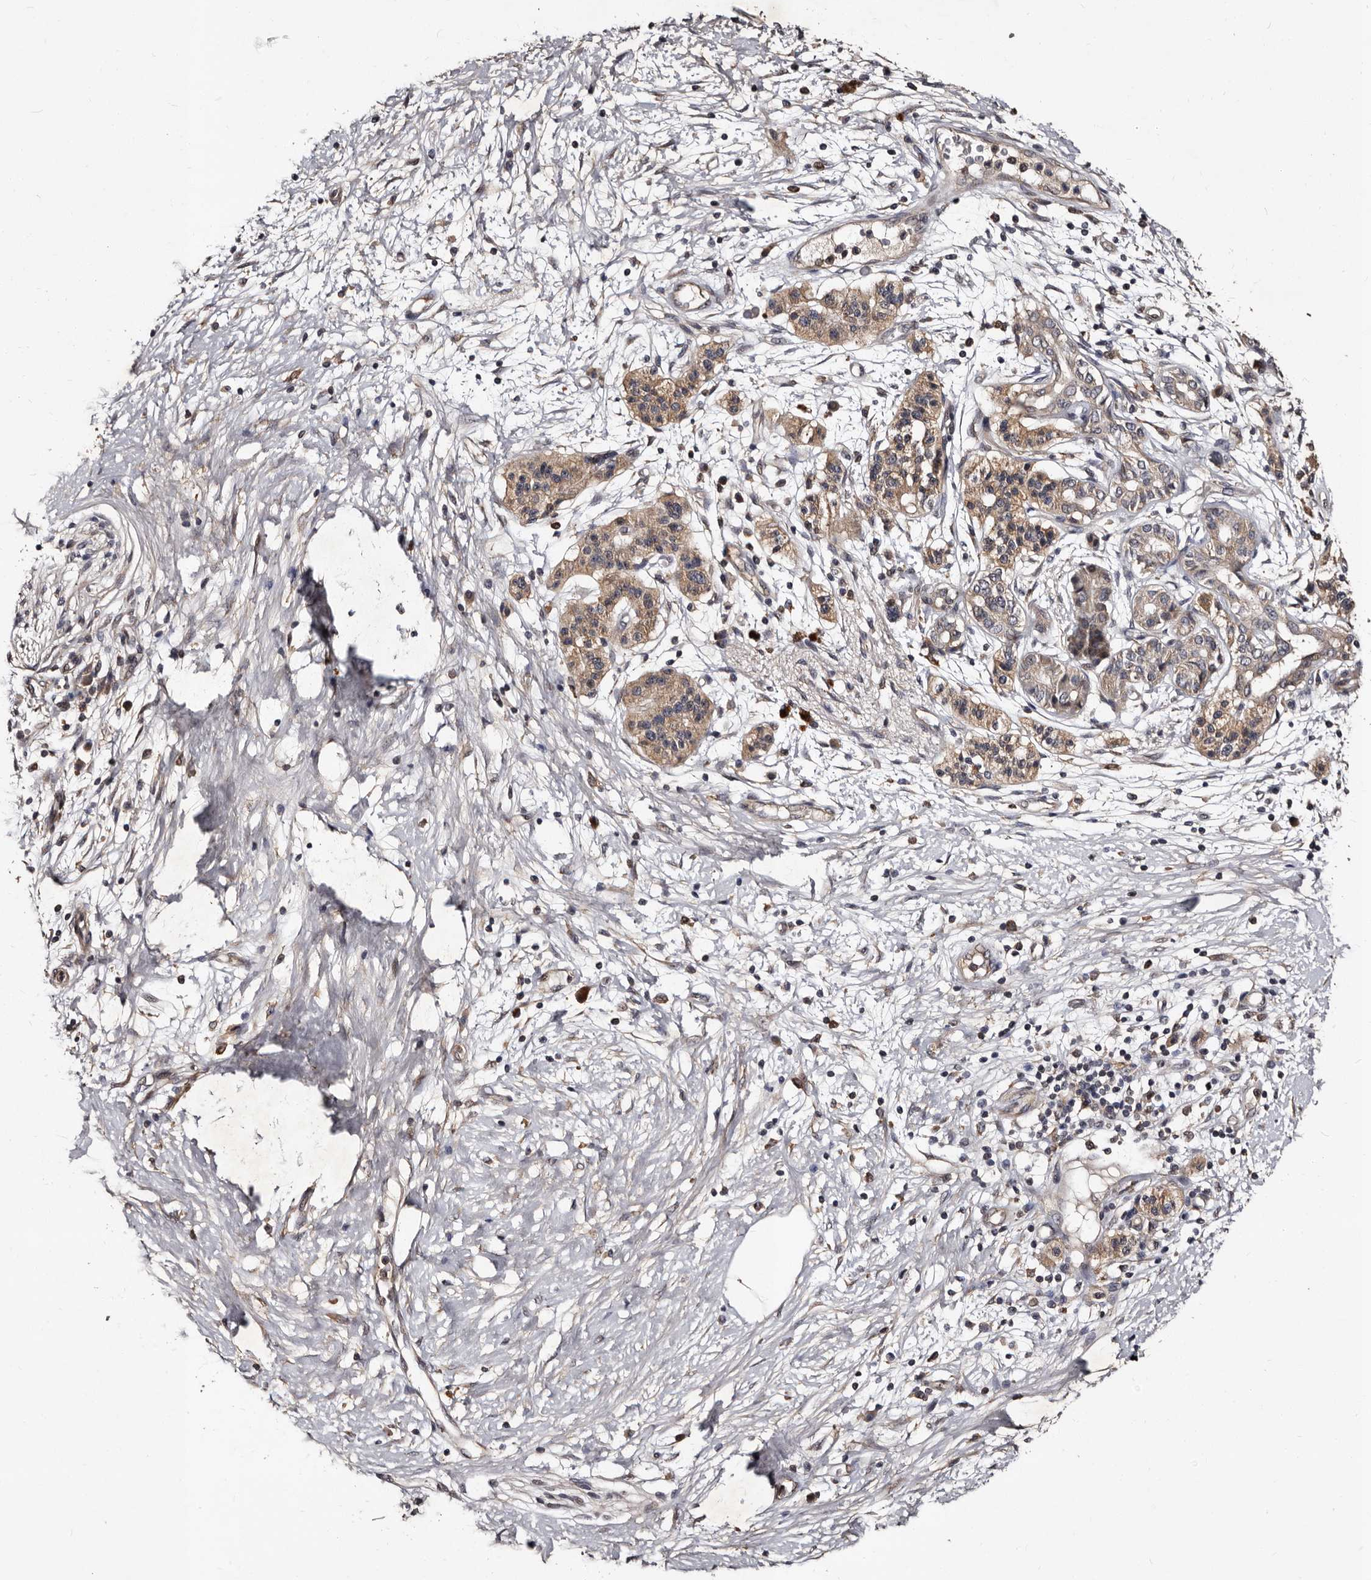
{"staining": {"intensity": "weak", "quantity": ">75%", "location": "cytoplasmic/membranous"}, "tissue": "pancreatic cancer", "cell_type": "Tumor cells", "image_type": "cancer", "snomed": [{"axis": "morphology", "description": "Adenocarcinoma, NOS"}, {"axis": "topography", "description": "Pancreas"}], "caption": "Tumor cells show low levels of weak cytoplasmic/membranous staining in approximately >75% of cells in adenocarcinoma (pancreatic).", "gene": "MKRN3", "patient": {"sex": "male", "age": 50}}